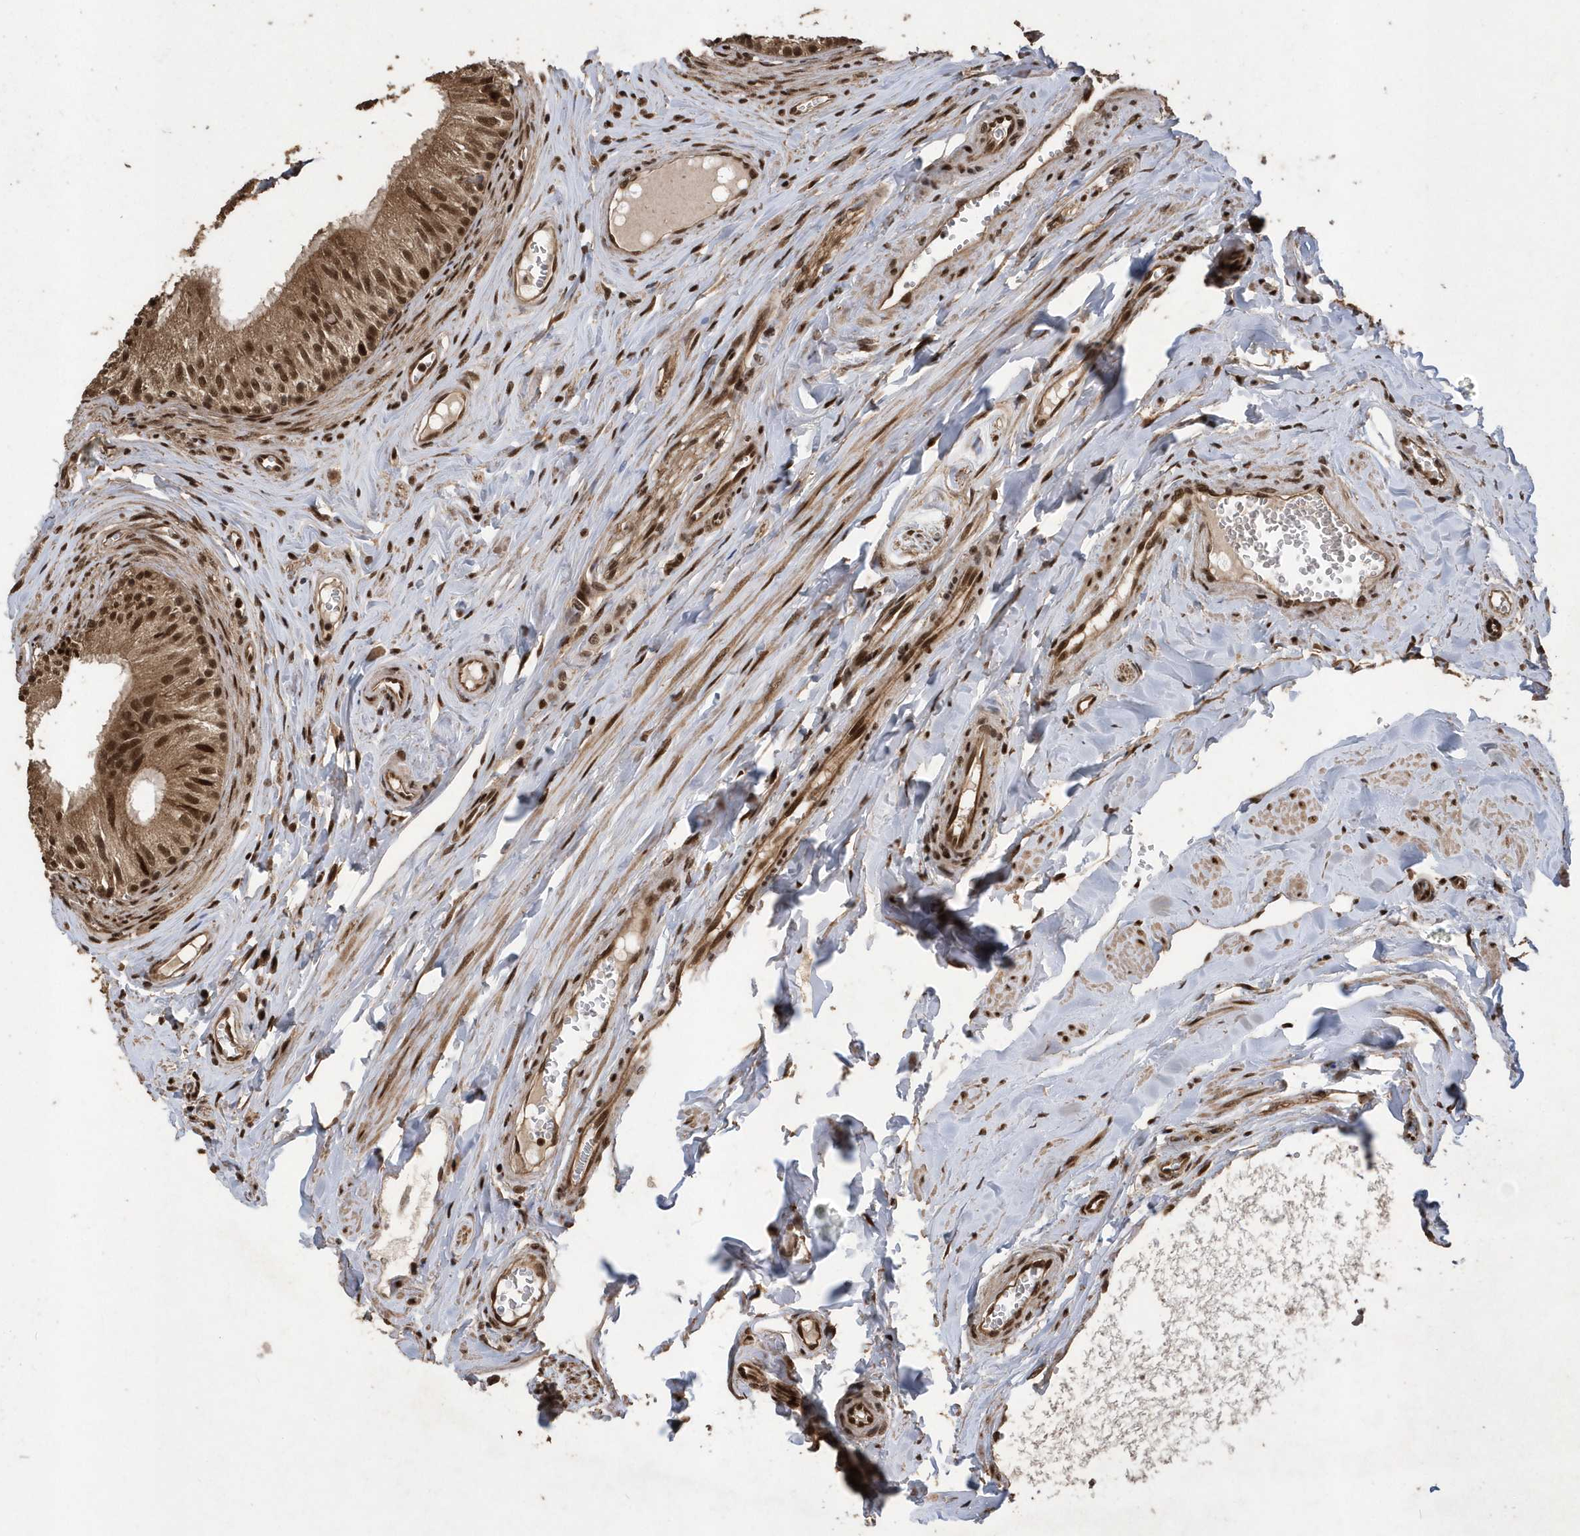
{"staining": {"intensity": "strong", "quantity": ">75%", "location": "cytoplasmic/membranous,nuclear"}, "tissue": "epididymis", "cell_type": "Glandular cells", "image_type": "normal", "snomed": [{"axis": "morphology", "description": "Normal tissue, NOS"}, {"axis": "topography", "description": "Epididymis"}], "caption": "Immunohistochemical staining of benign human epididymis reveals strong cytoplasmic/membranous,nuclear protein staining in about >75% of glandular cells. (DAB IHC, brown staining for protein, blue staining for nuclei).", "gene": "INTS12", "patient": {"sex": "male", "age": 46}}